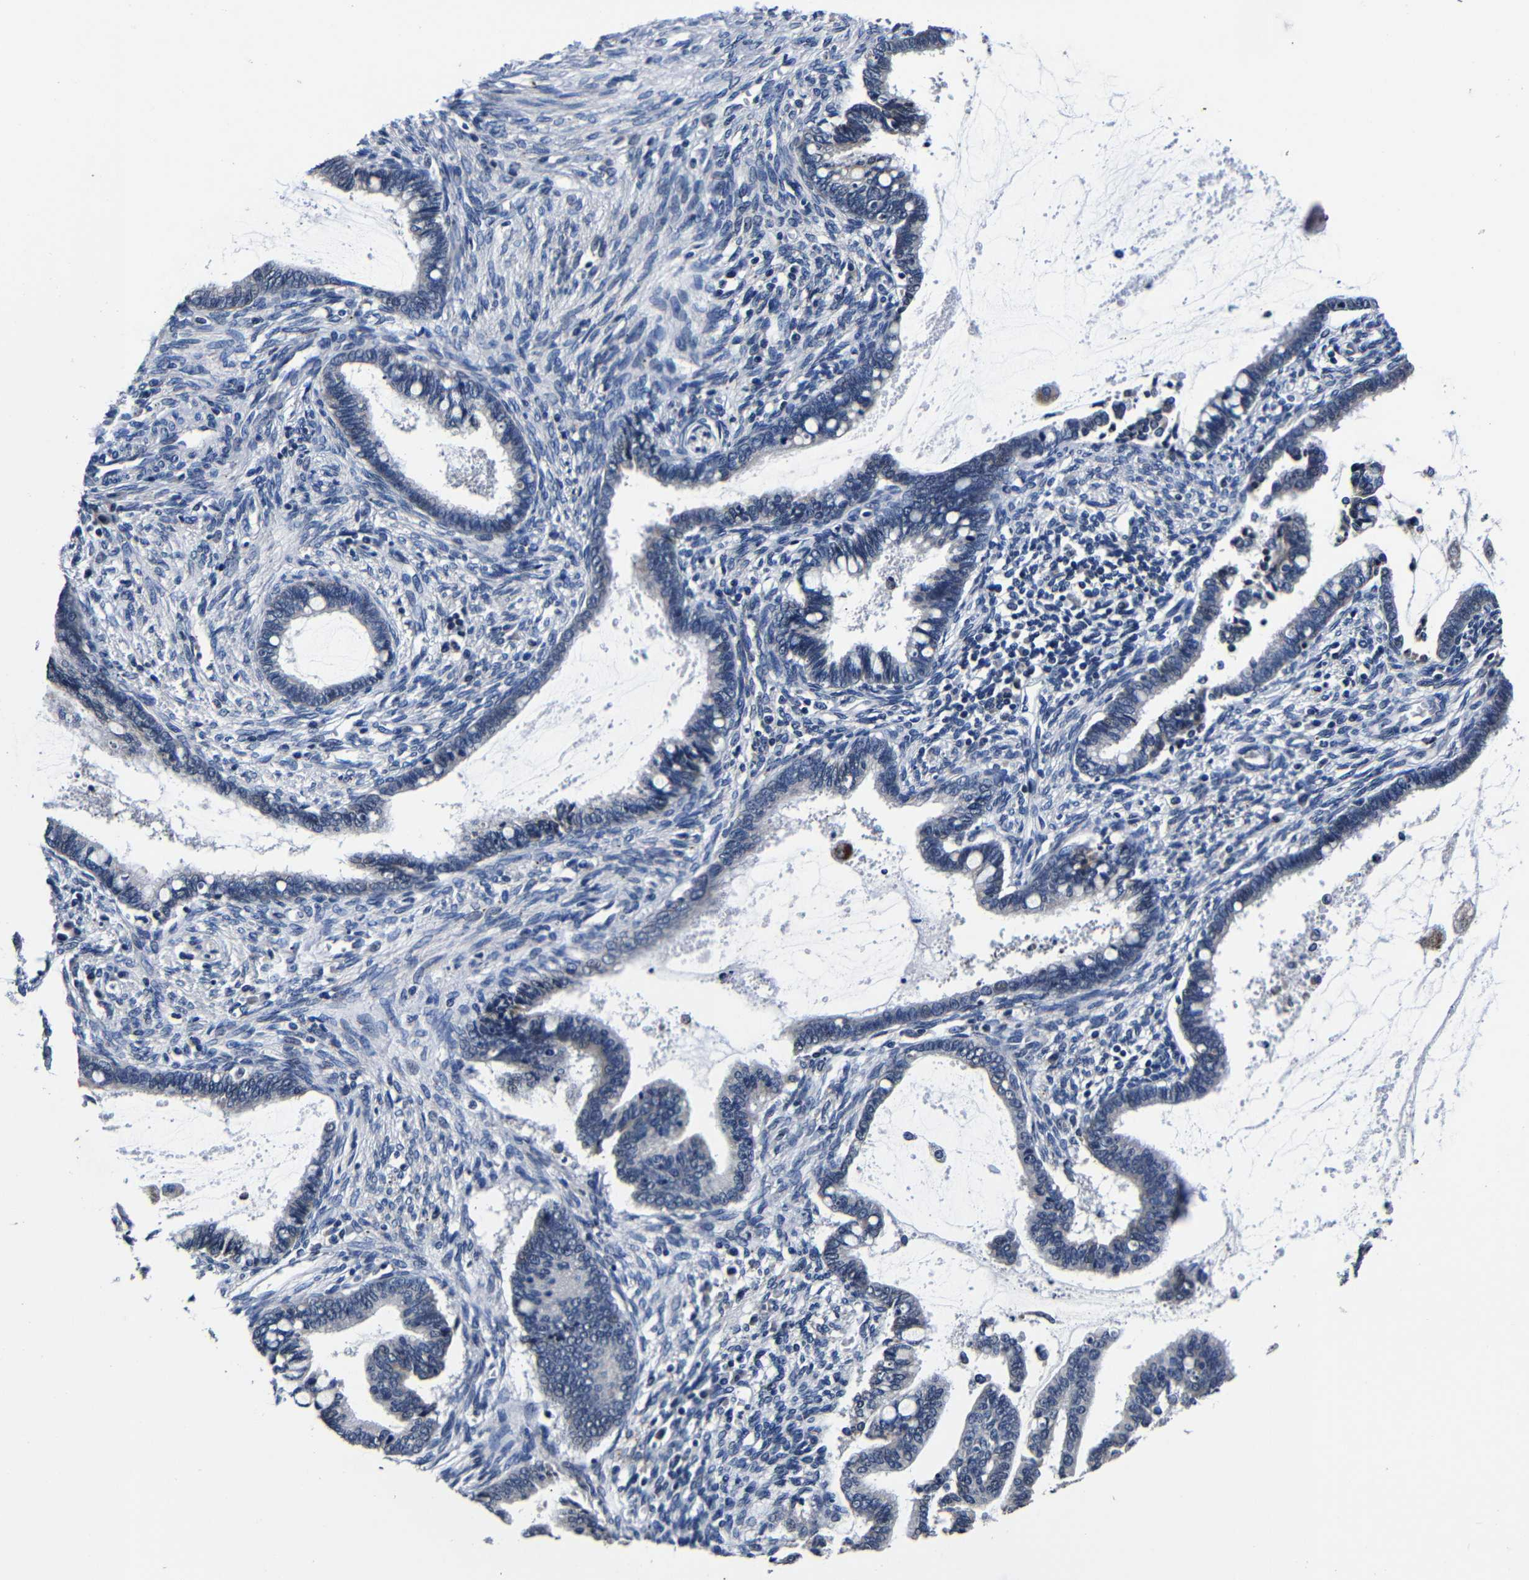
{"staining": {"intensity": "negative", "quantity": "none", "location": "none"}, "tissue": "cervical cancer", "cell_type": "Tumor cells", "image_type": "cancer", "snomed": [{"axis": "morphology", "description": "Adenocarcinoma, NOS"}, {"axis": "topography", "description": "Cervix"}], "caption": "Immunohistochemistry (IHC) image of neoplastic tissue: human adenocarcinoma (cervical) stained with DAB exhibits no significant protein staining in tumor cells.", "gene": "DEPP1", "patient": {"sex": "female", "age": 44}}